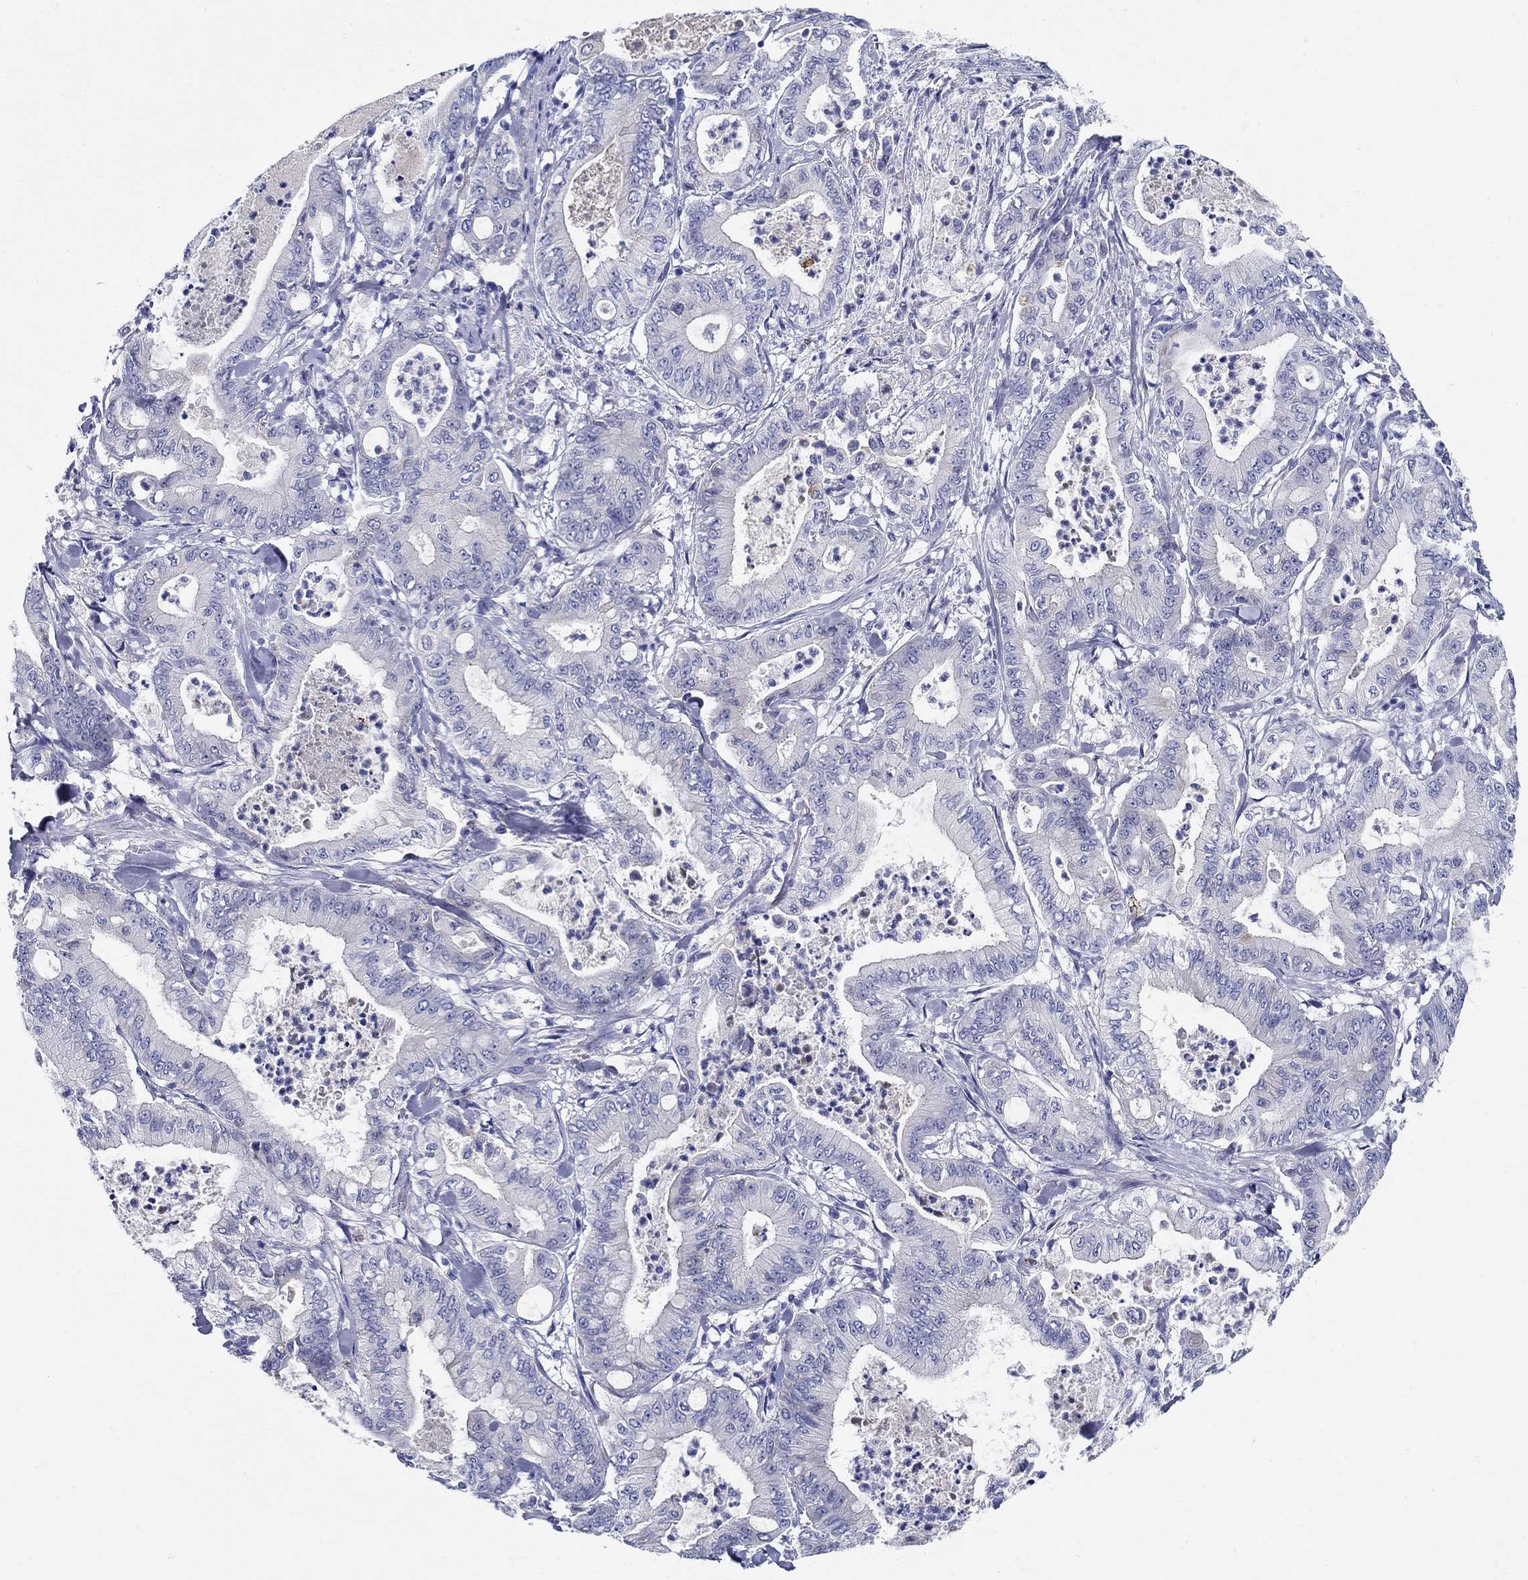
{"staining": {"intensity": "negative", "quantity": "none", "location": "none"}, "tissue": "pancreatic cancer", "cell_type": "Tumor cells", "image_type": "cancer", "snomed": [{"axis": "morphology", "description": "Adenocarcinoma, NOS"}, {"axis": "topography", "description": "Pancreas"}], "caption": "Immunohistochemistry of human adenocarcinoma (pancreatic) reveals no positivity in tumor cells. The staining was performed using DAB (3,3'-diaminobenzidine) to visualize the protein expression in brown, while the nuclei were stained in blue with hematoxylin (Magnification: 20x).", "gene": "CRYGD", "patient": {"sex": "male", "age": 71}}